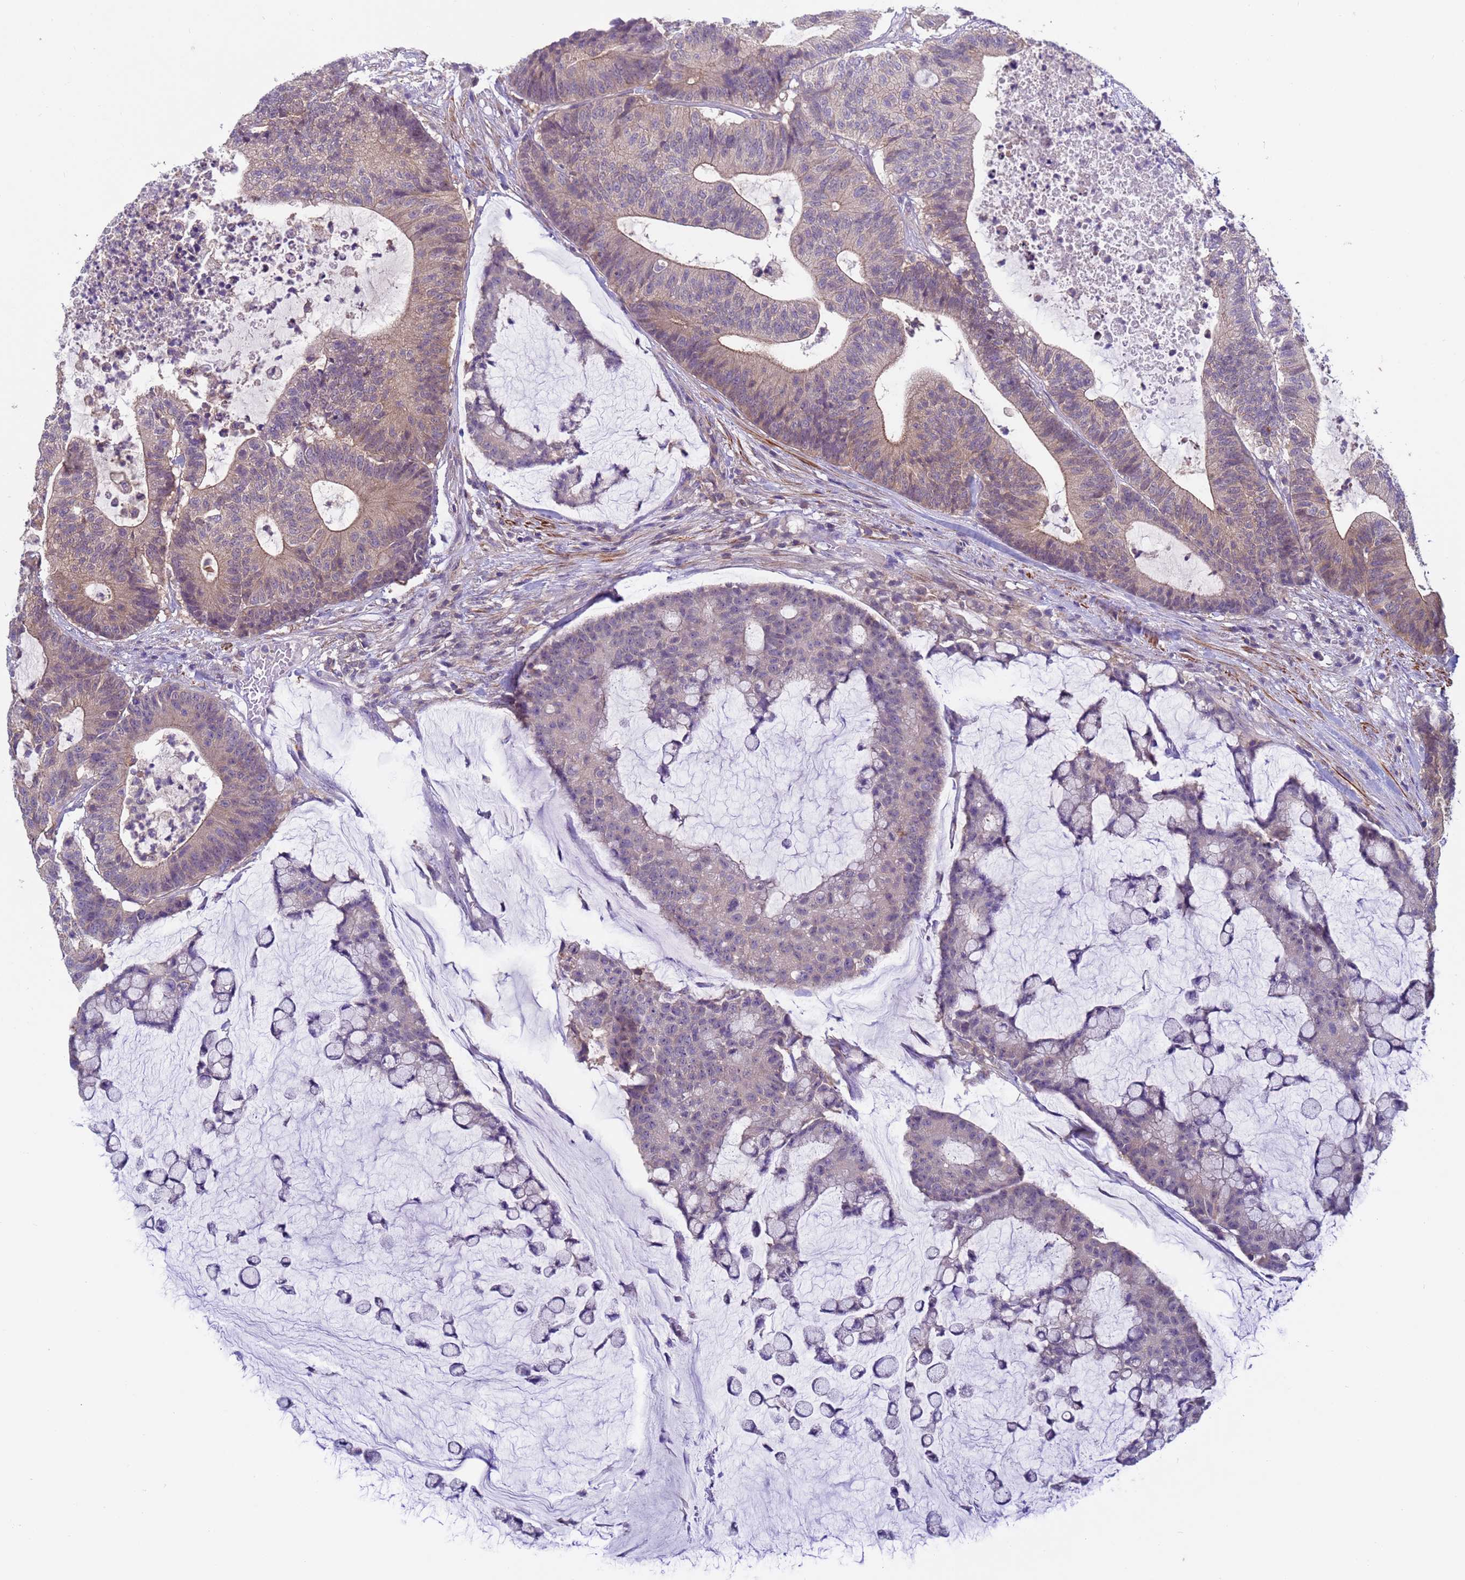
{"staining": {"intensity": "weak", "quantity": "25%-75%", "location": "cytoplasmic/membranous"}, "tissue": "colorectal cancer", "cell_type": "Tumor cells", "image_type": "cancer", "snomed": [{"axis": "morphology", "description": "Adenocarcinoma, NOS"}, {"axis": "topography", "description": "Colon"}], "caption": "Immunohistochemistry of human colorectal adenocarcinoma demonstrates low levels of weak cytoplasmic/membranous staining in about 25%-75% of tumor cells.", "gene": "KLHL13", "patient": {"sex": "female", "age": 84}}